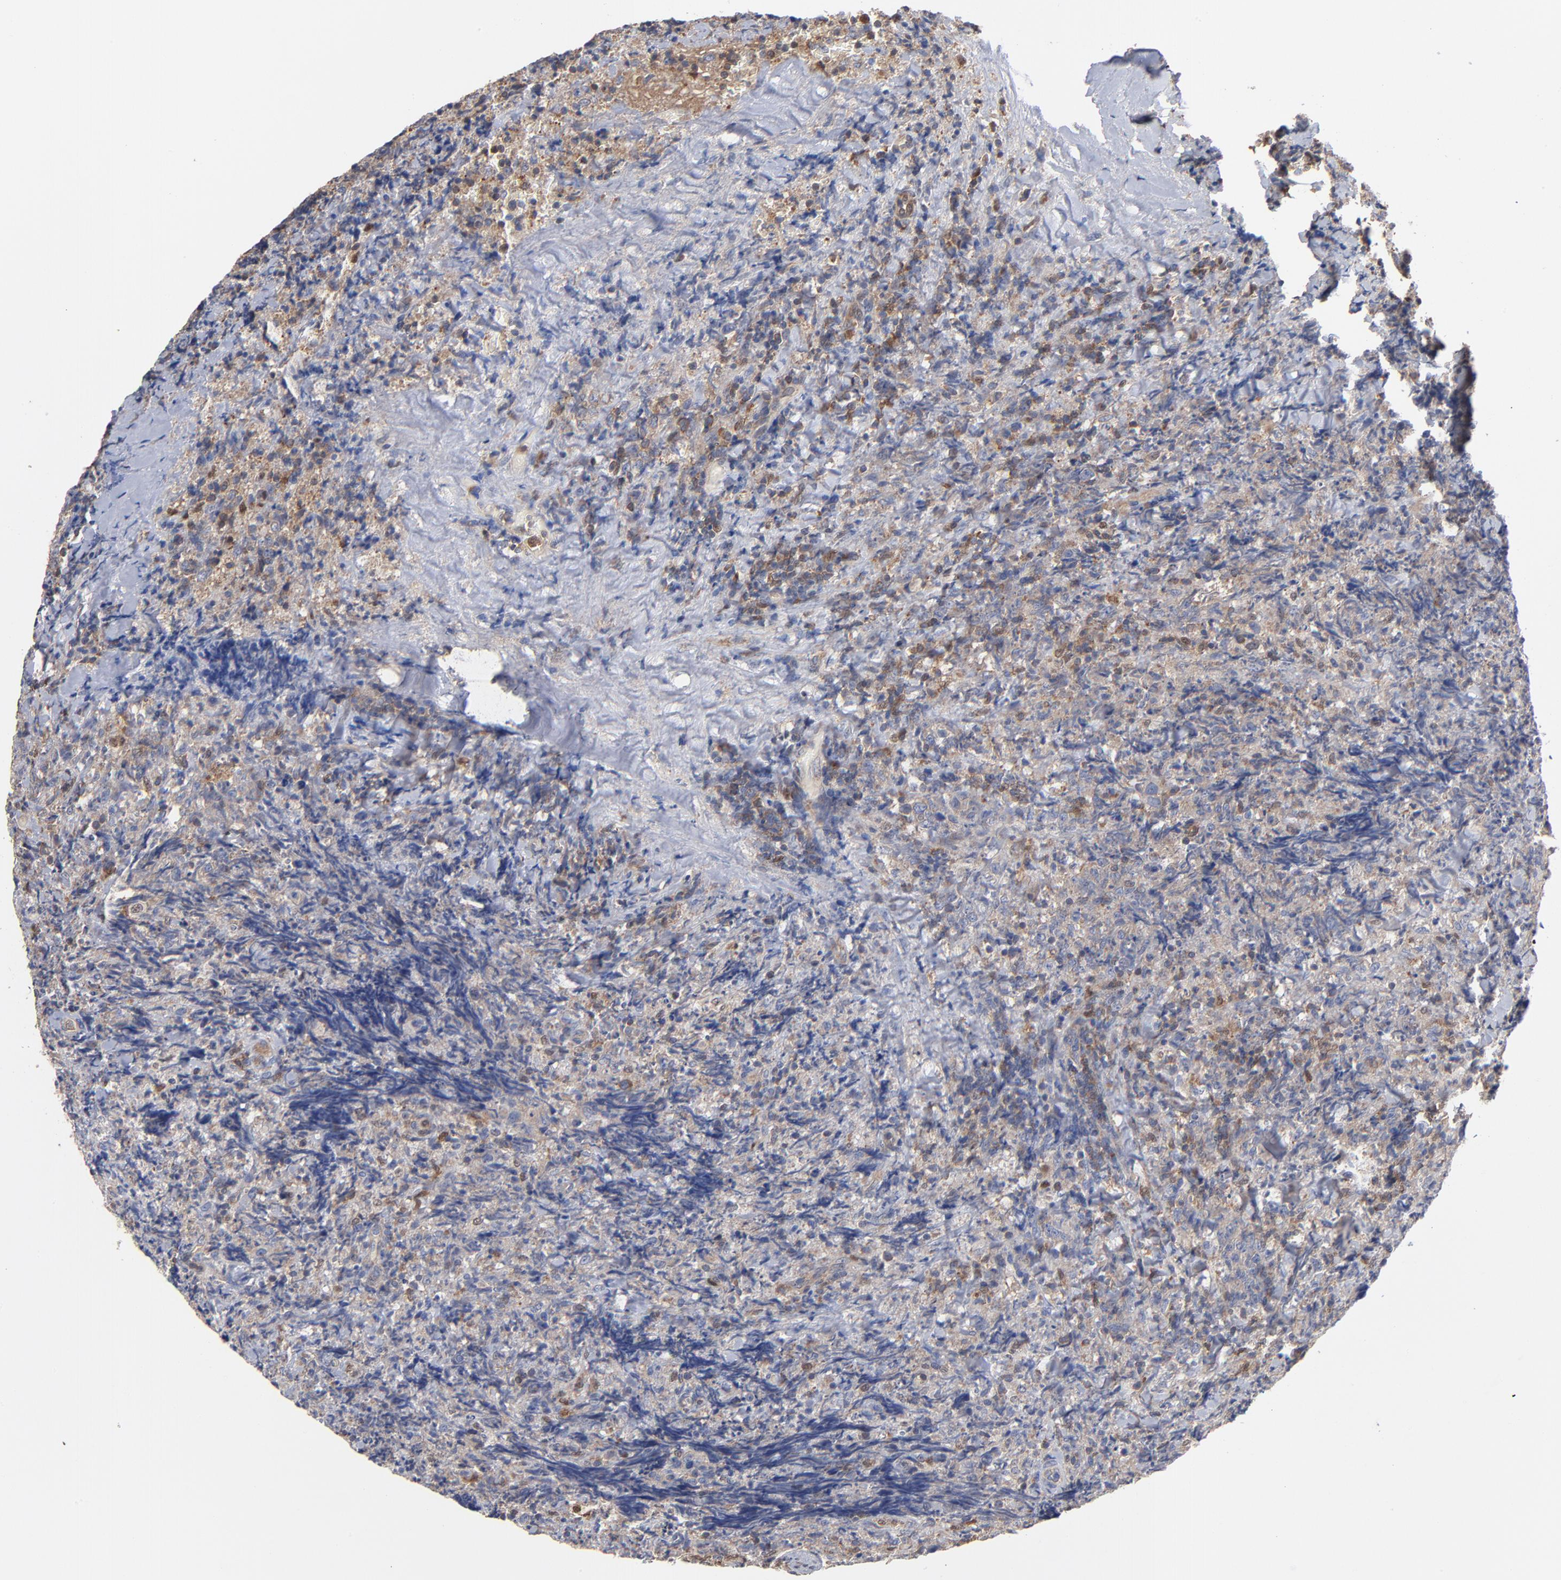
{"staining": {"intensity": "moderate", "quantity": "<25%", "location": "cytoplasmic/membranous"}, "tissue": "lymphoma", "cell_type": "Tumor cells", "image_type": "cancer", "snomed": [{"axis": "morphology", "description": "Malignant lymphoma, non-Hodgkin's type, High grade"}, {"axis": "topography", "description": "Tonsil"}], "caption": "High-magnification brightfield microscopy of lymphoma stained with DAB (3,3'-diaminobenzidine) (brown) and counterstained with hematoxylin (blue). tumor cells exhibit moderate cytoplasmic/membranous positivity is seen in approximately<25% of cells.", "gene": "ARHGEF6", "patient": {"sex": "female", "age": 36}}